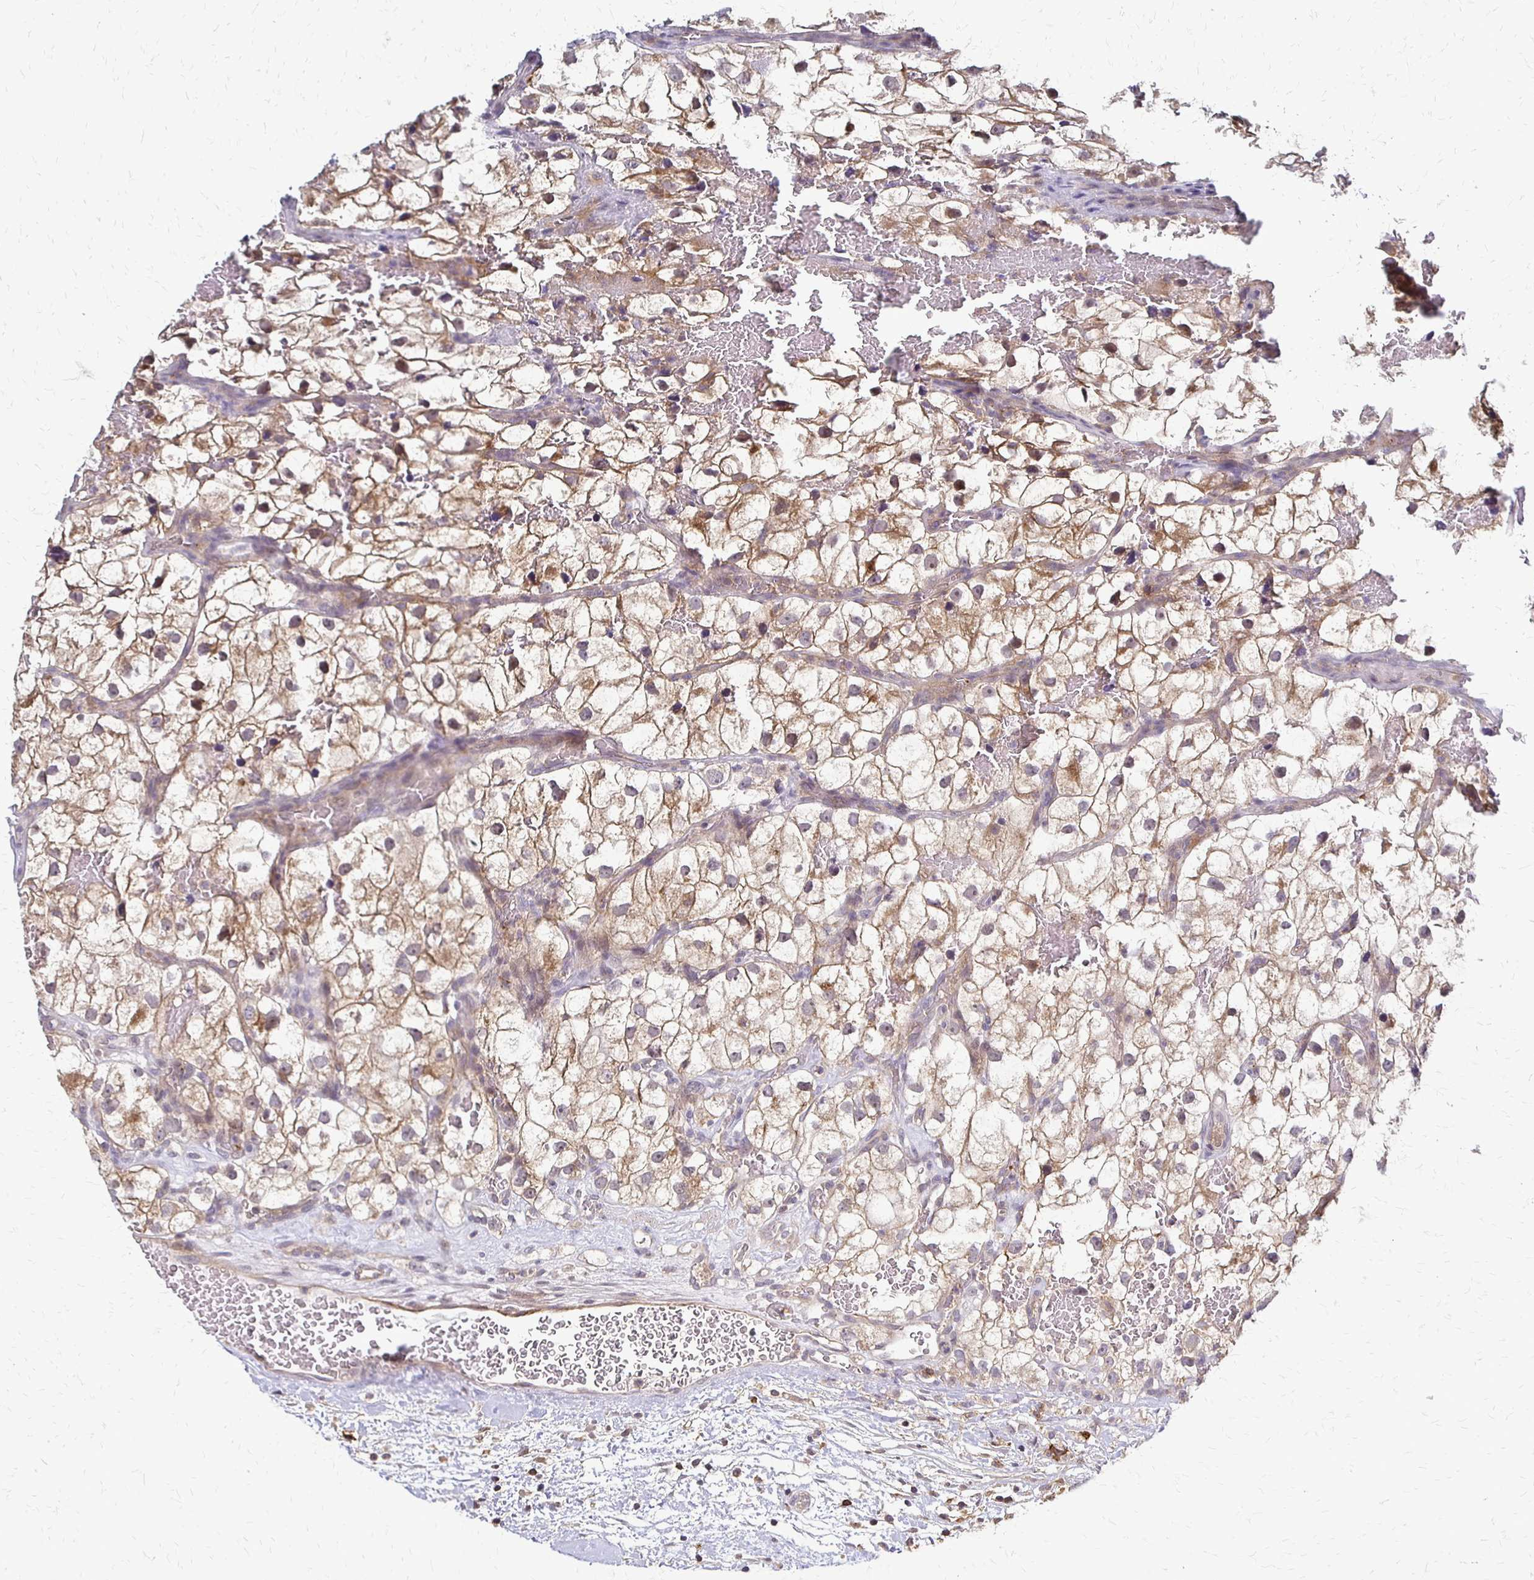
{"staining": {"intensity": "moderate", "quantity": ">75%", "location": "cytoplasmic/membranous"}, "tissue": "renal cancer", "cell_type": "Tumor cells", "image_type": "cancer", "snomed": [{"axis": "morphology", "description": "Adenocarcinoma, NOS"}, {"axis": "topography", "description": "Kidney"}], "caption": "Immunohistochemistry (DAB (3,3'-diaminobenzidine)) staining of renal adenocarcinoma exhibits moderate cytoplasmic/membranous protein staining in about >75% of tumor cells.", "gene": "SLC9A9", "patient": {"sex": "male", "age": 59}}